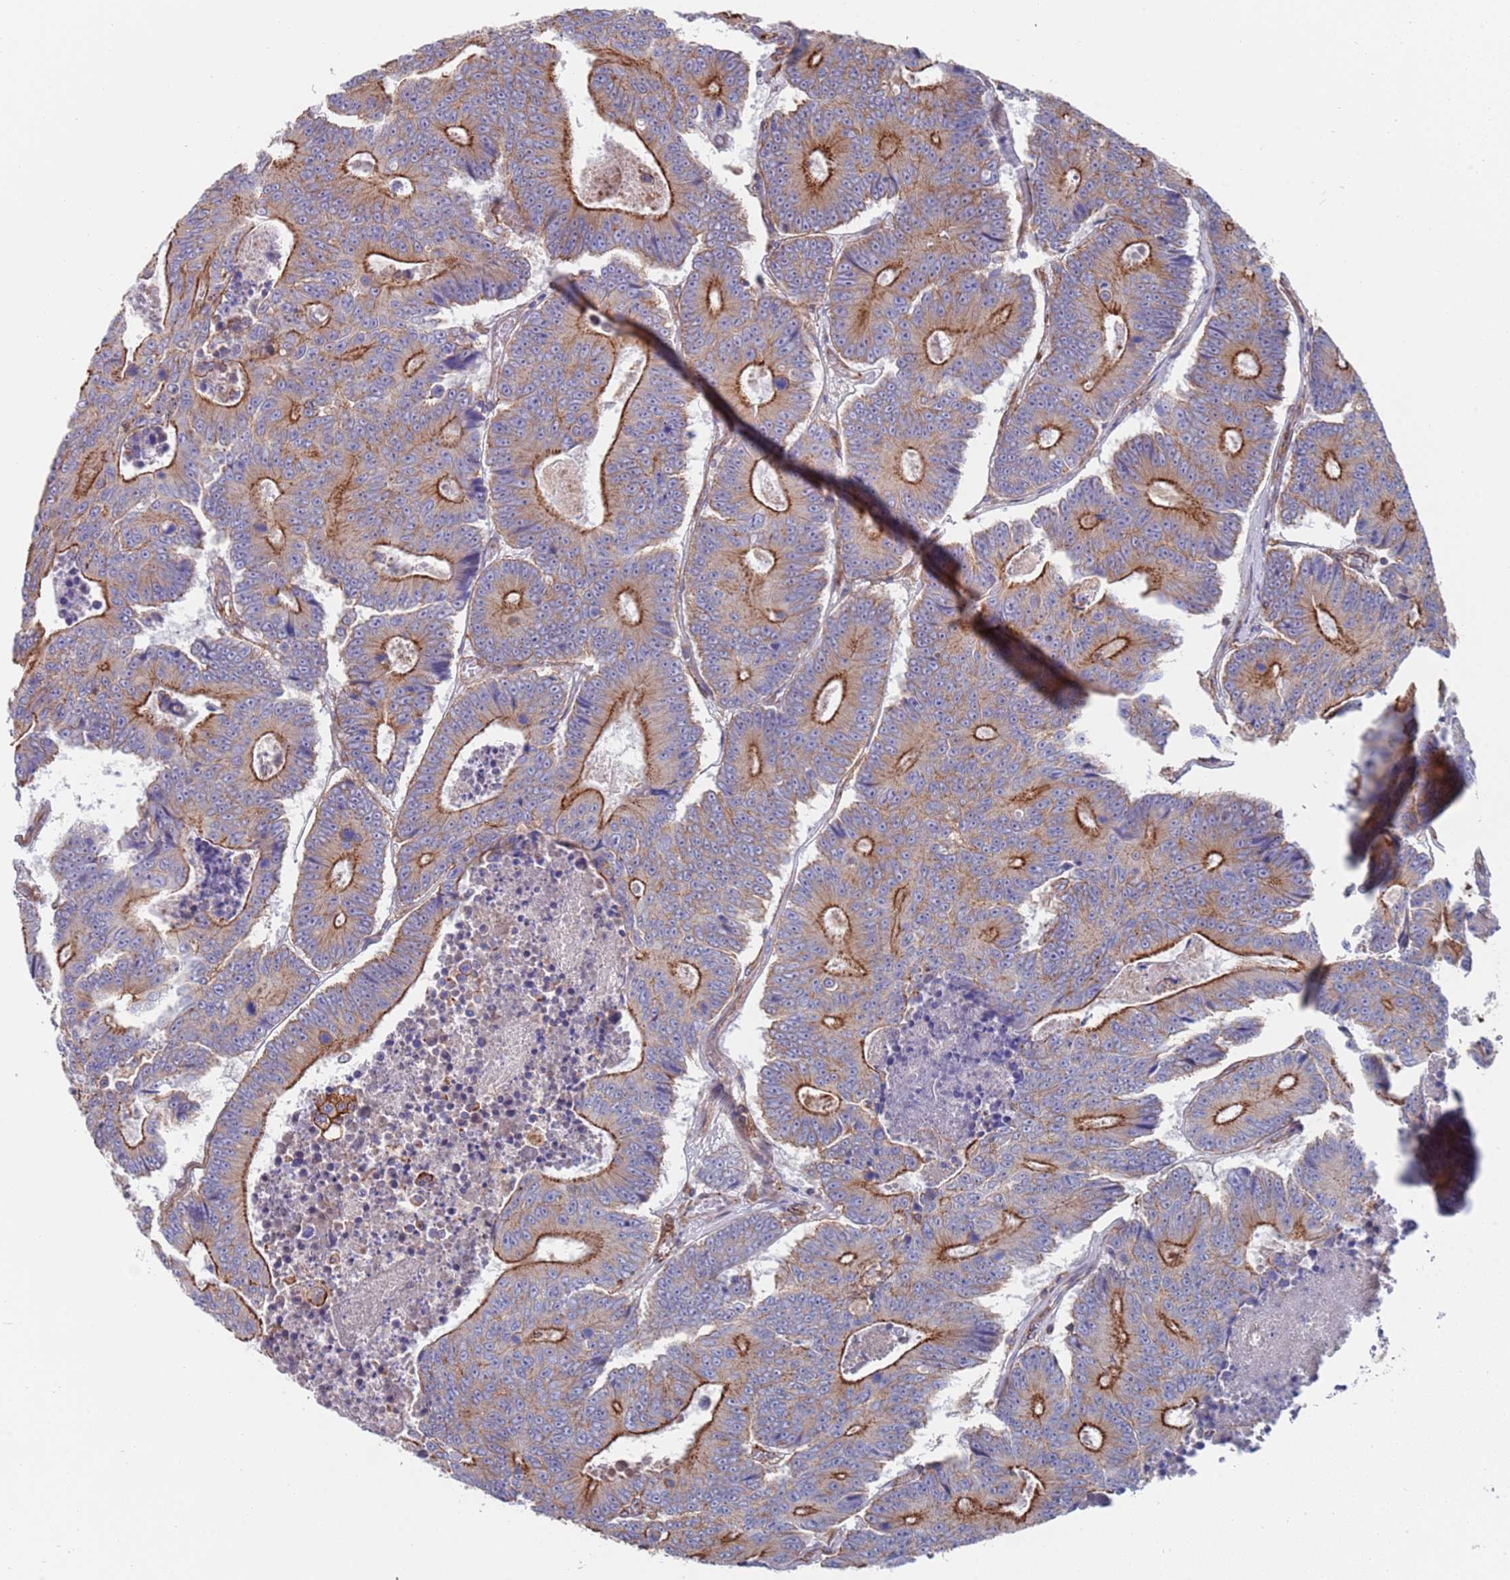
{"staining": {"intensity": "moderate", "quantity": "25%-75%", "location": "cytoplasmic/membranous"}, "tissue": "colorectal cancer", "cell_type": "Tumor cells", "image_type": "cancer", "snomed": [{"axis": "morphology", "description": "Adenocarcinoma, NOS"}, {"axis": "topography", "description": "Colon"}], "caption": "A photomicrograph of colorectal cancer stained for a protein shows moderate cytoplasmic/membranous brown staining in tumor cells.", "gene": "JAKMIP2", "patient": {"sex": "male", "age": 83}}